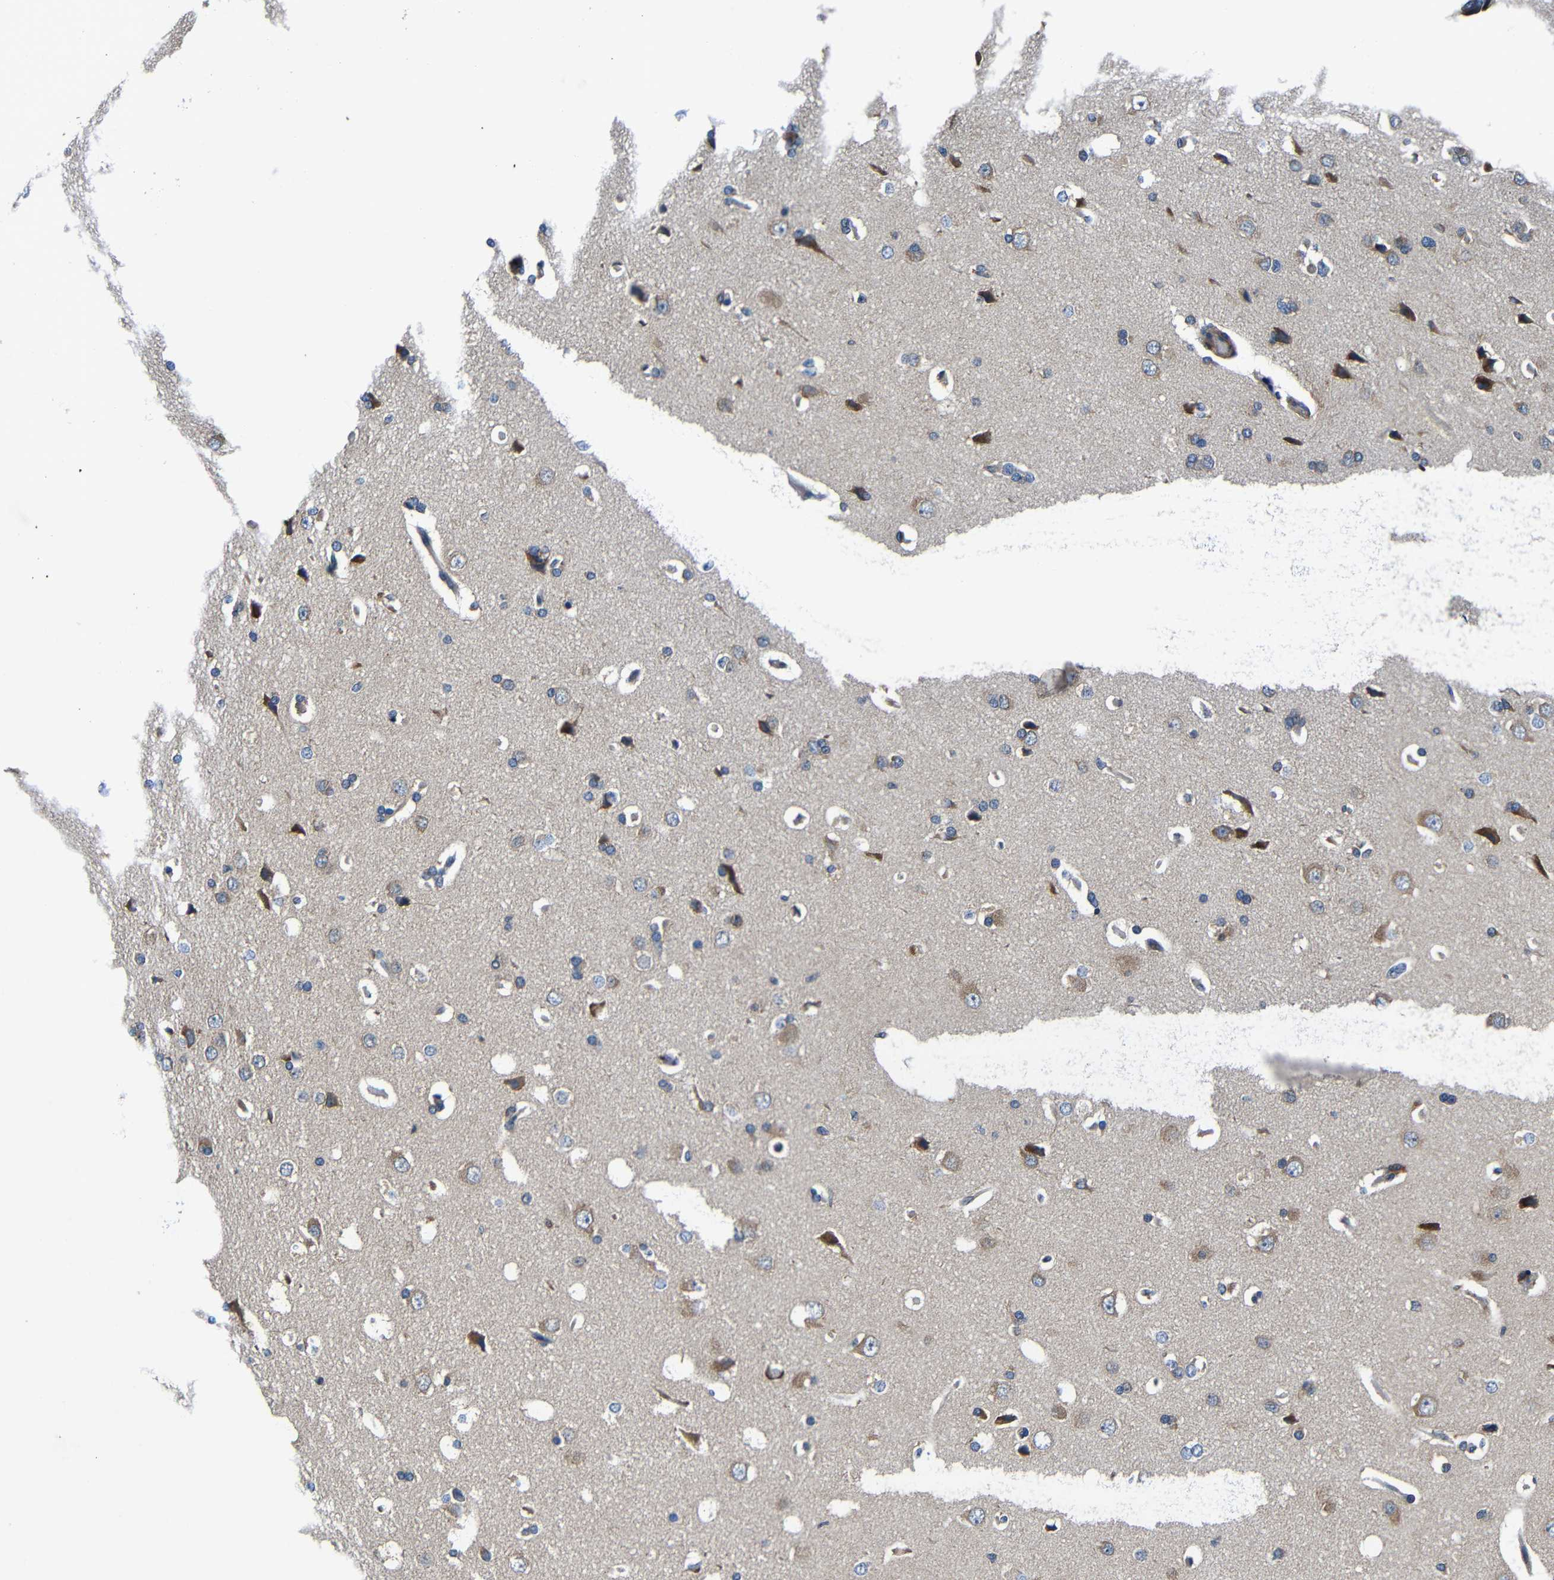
{"staining": {"intensity": "weak", "quantity": ">75%", "location": "cytoplasmic/membranous"}, "tissue": "cerebral cortex", "cell_type": "Endothelial cells", "image_type": "normal", "snomed": [{"axis": "morphology", "description": "Normal tissue, NOS"}, {"axis": "topography", "description": "Cerebral cortex"}], "caption": "Immunohistochemical staining of benign human cerebral cortex demonstrates >75% levels of weak cytoplasmic/membranous protein staining in approximately >75% of endothelial cells.", "gene": "CNR2", "patient": {"sex": "male", "age": 62}}